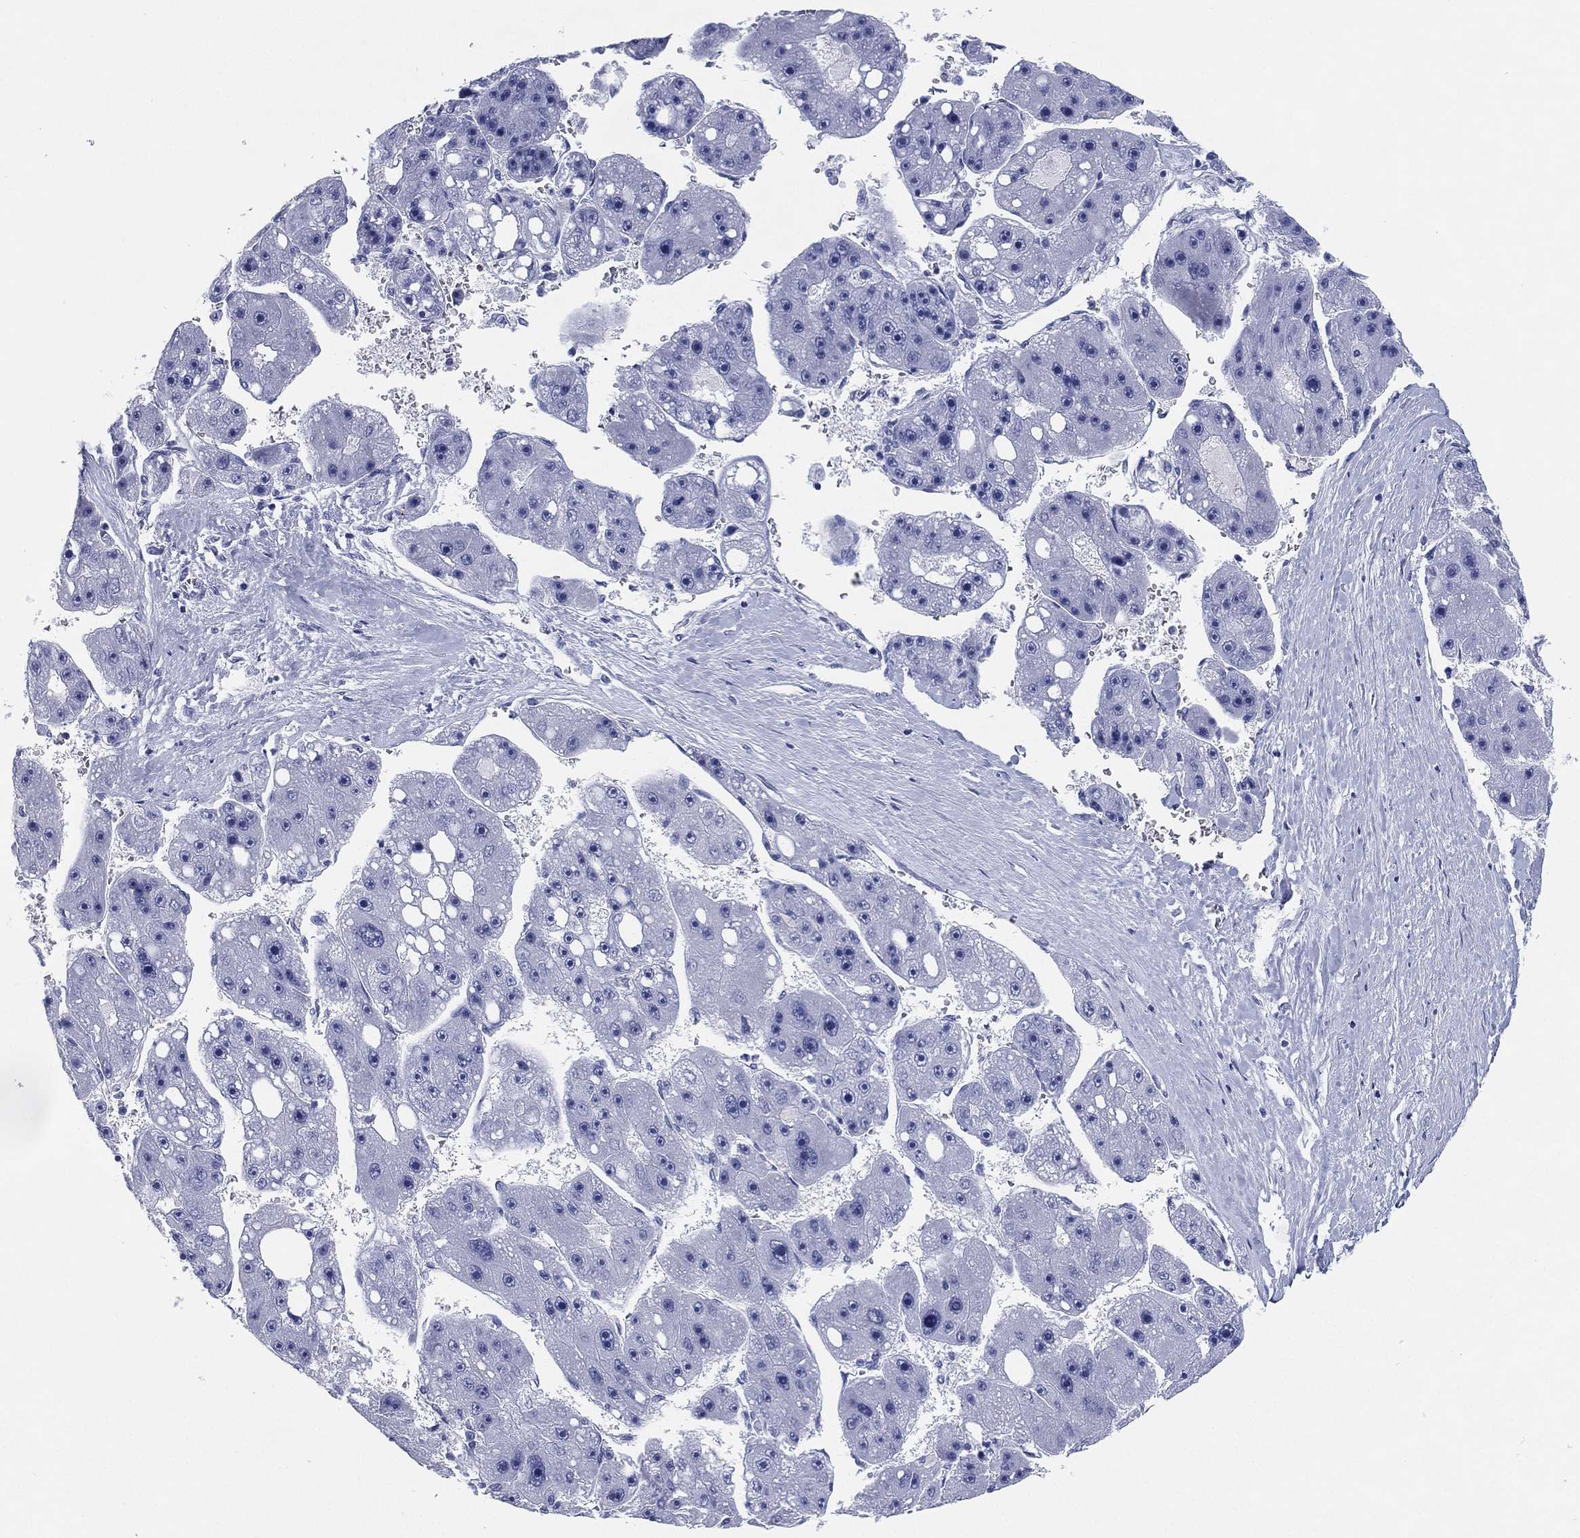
{"staining": {"intensity": "negative", "quantity": "none", "location": "none"}, "tissue": "liver cancer", "cell_type": "Tumor cells", "image_type": "cancer", "snomed": [{"axis": "morphology", "description": "Carcinoma, Hepatocellular, NOS"}, {"axis": "topography", "description": "Liver"}], "caption": "Immunohistochemistry (IHC) of human liver cancer (hepatocellular carcinoma) exhibits no expression in tumor cells.", "gene": "CD79A", "patient": {"sex": "female", "age": 61}}